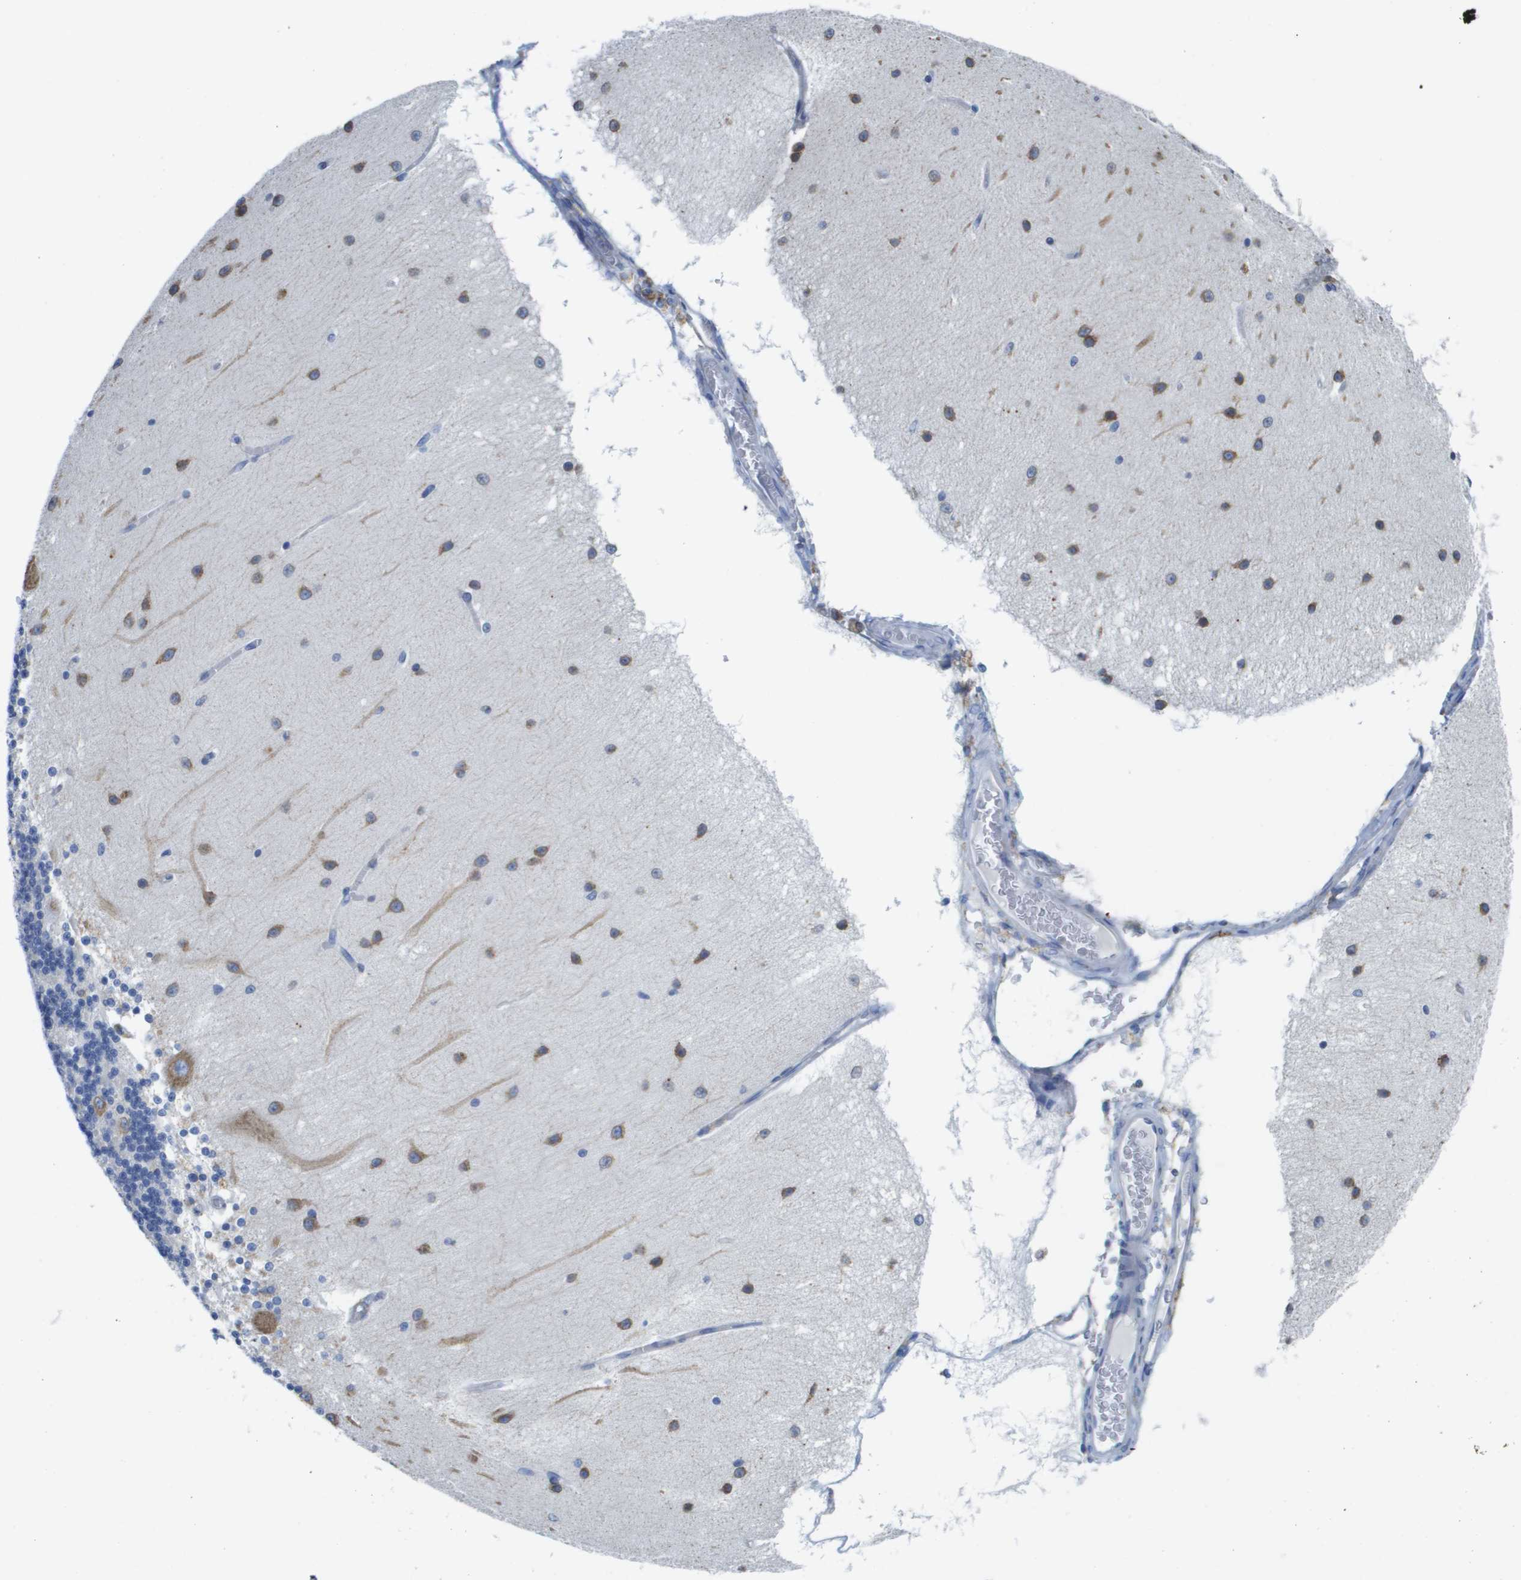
{"staining": {"intensity": "negative", "quantity": "none", "location": "none"}, "tissue": "cerebellum", "cell_type": "Cells in granular layer", "image_type": "normal", "snomed": [{"axis": "morphology", "description": "Normal tissue, NOS"}, {"axis": "topography", "description": "Cerebellum"}], "caption": "Immunohistochemical staining of benign cerebellum displays no significant expression in cells in granular layer. (DAB immunohistochemistry (IHC) with hematoxylin counter stain).", "gene": "SDR42E1", "patient": {"sex": "female", "age": 54}}